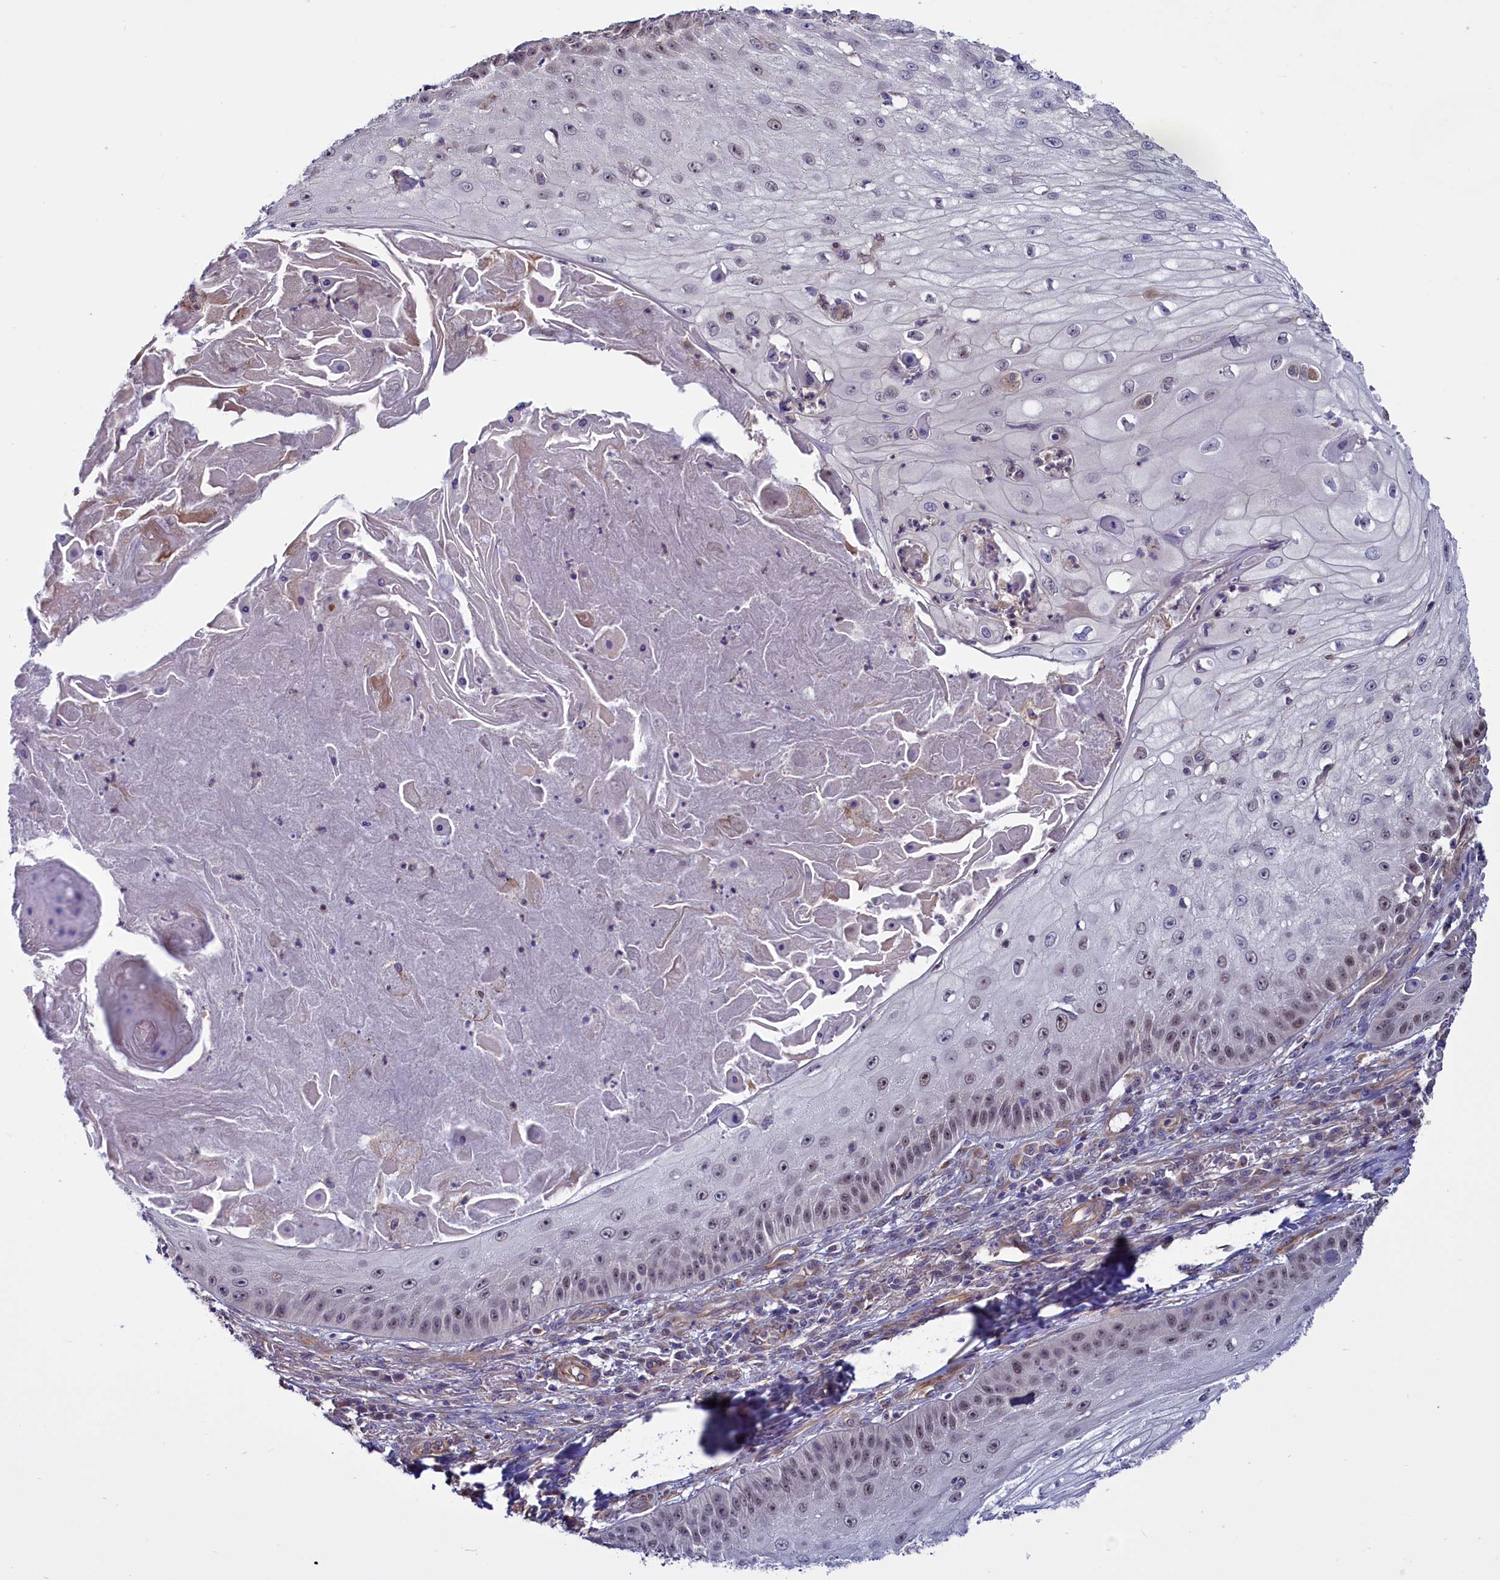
{"staining": {"intensity": "weak", "quantity": "25%-75%", "location": "nuclear"}, "tissue": "skin cancer", "cell_type": "Tumor cells", "image_type": "cancer", "snomed": [{"axis": "morphology", "description": "Squamous cell carcinoma, NOS"}, {"axis": "topography", "description": "Skin"}], "caption": "A high-resolution photomicrograph shows immunohistochemistry (IHC) staining of squamous cell carcinoma (skin), which exhibits weak nuclear expression in about 25%-75% of tumor cells.", "gene": "PDILT", "patient": {"sex": "male", "age": 70}}